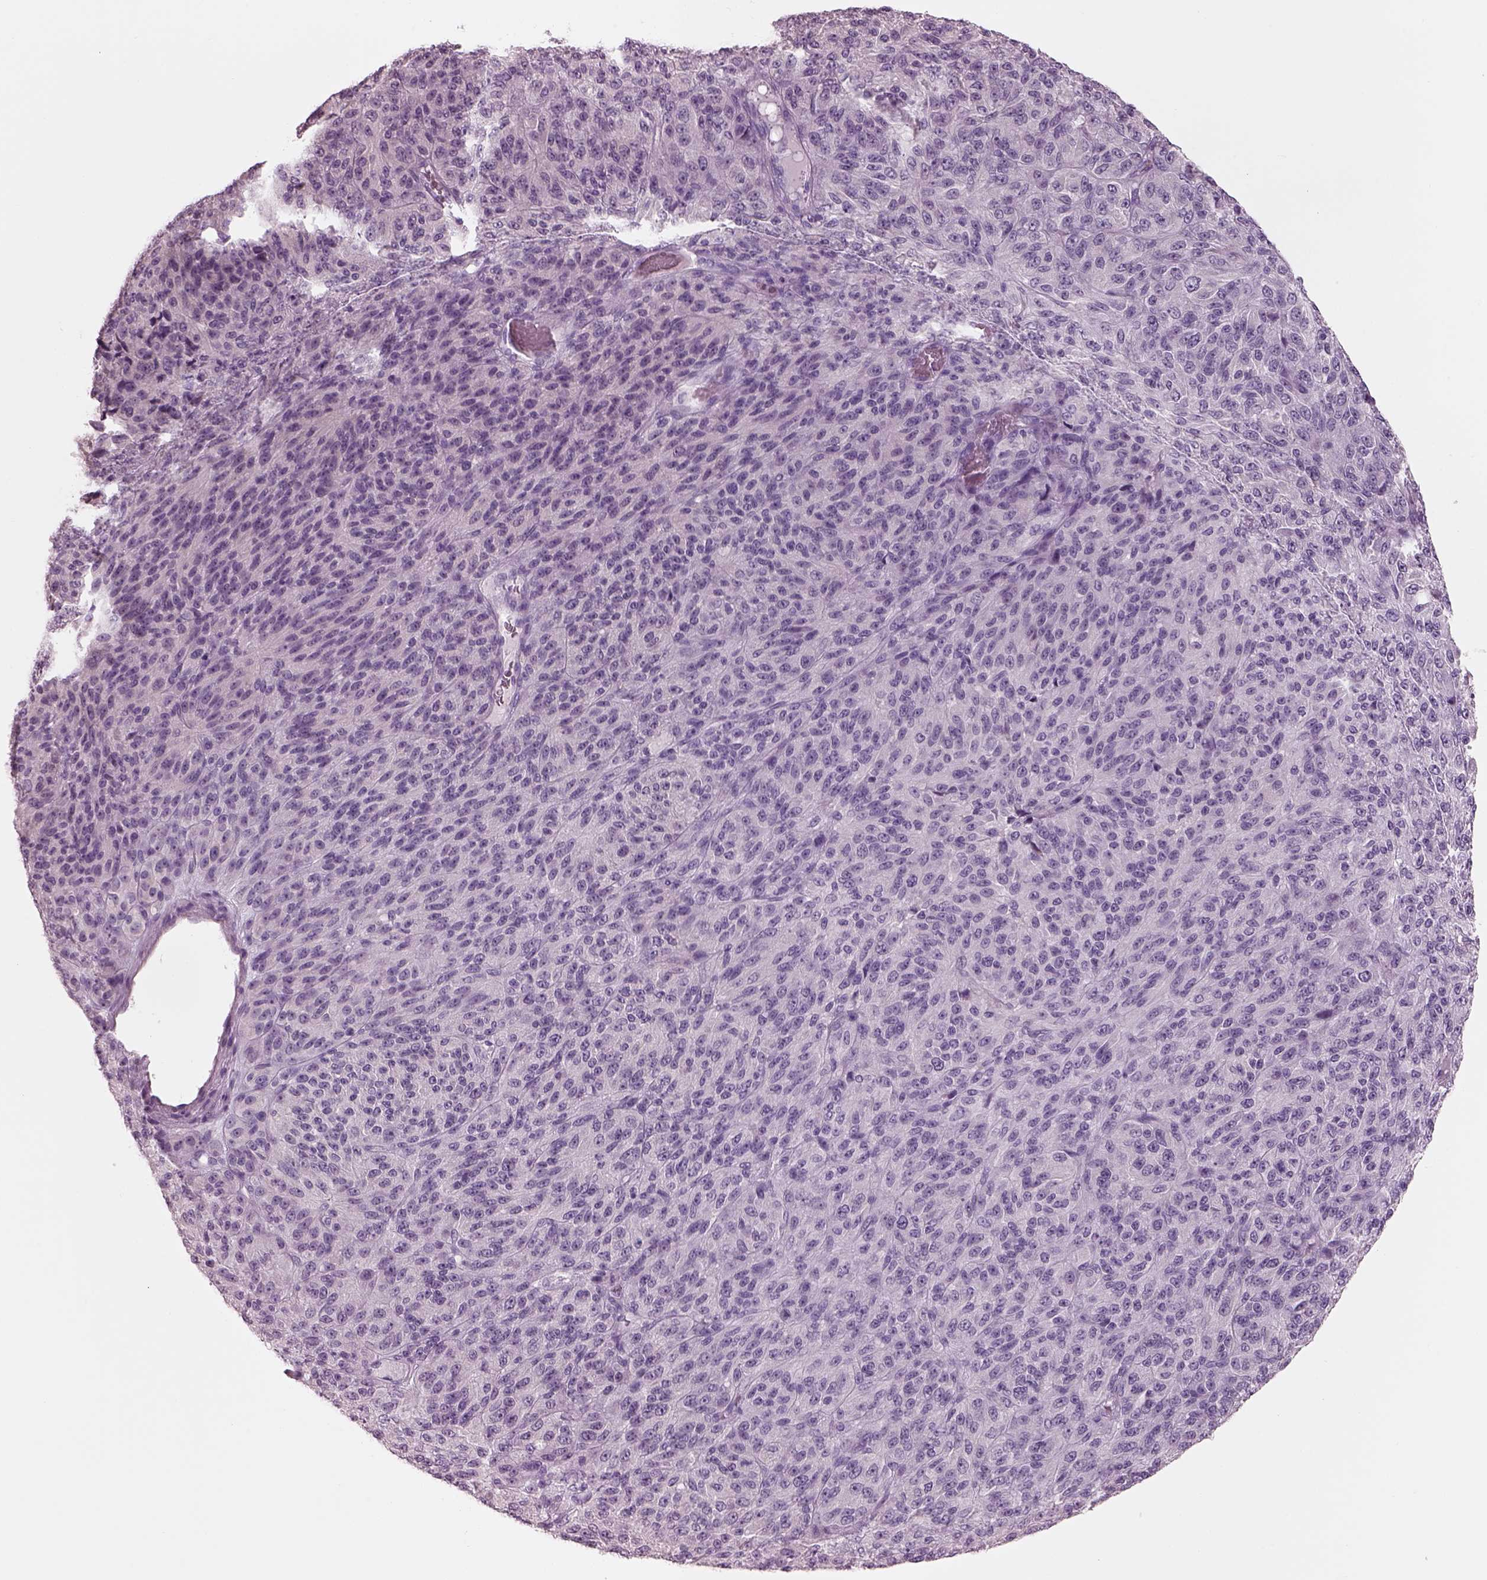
{"staining": {"intensity": "negative", "quantity": "none", "location": "none"}, "tissue": "melanoma", "cell_type": "Tumor cells", "image_type": "cancer", "snomed": [{"axis": "morphology", "description": "Malignant melanoma, Metastatic site"}, {"axis": "topography", "description": "Brain"}], "caption": "An image of malignant melanoma (metastatic site) stained for a protein exhibits no brown staining in tumor cells. Brightfield microscopy of immunohistochemistry (IHC) stained with DAB (3,3'-diaminobenzidine) (brown) and hematoxylin (blue), captured at high magnification.", "gene": "SLC27A2", "patient": {"sex": "female", "age": 56}}